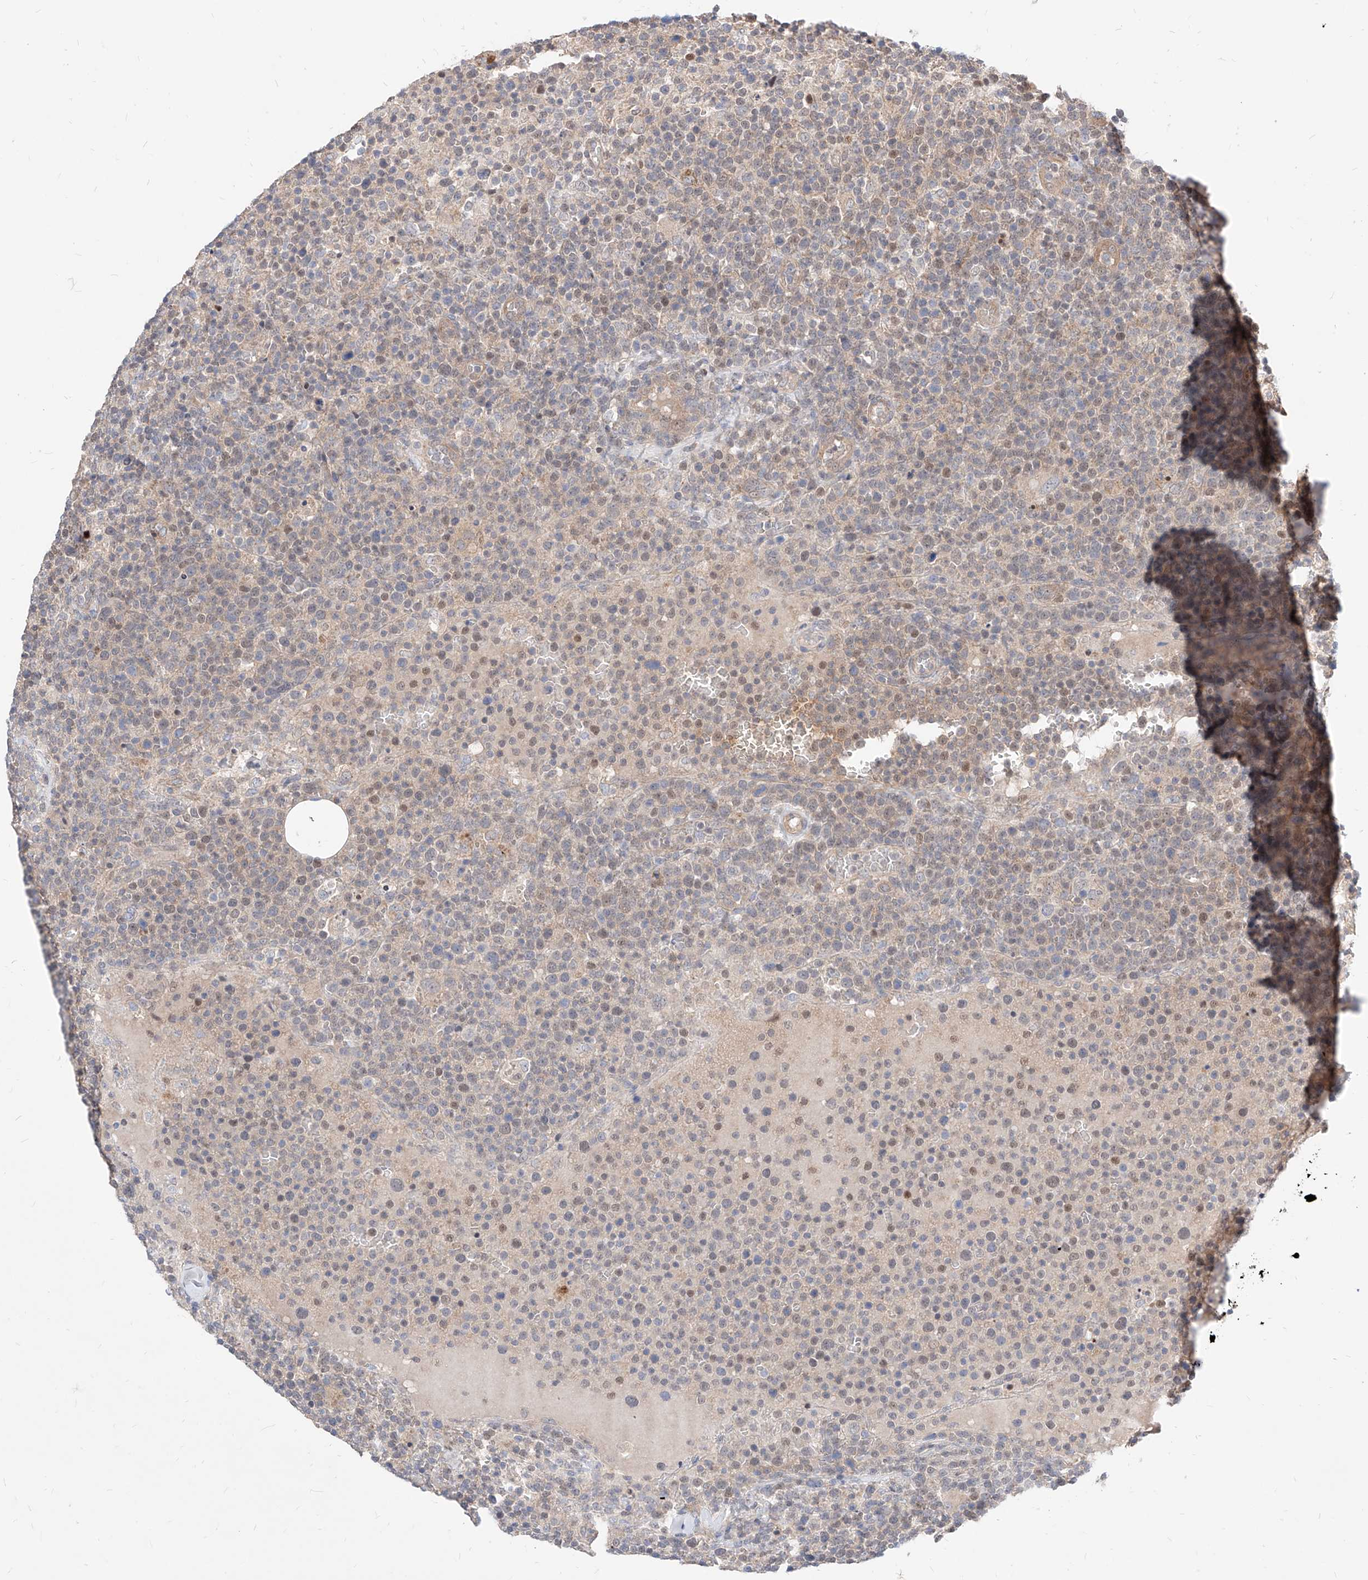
{"staining": {"intensity": "weak", "quantity": "<25%", "location": "nuclear"}, "tissue": "lymphoma", "cell_type": "Tumor cells", "image_type": "cancer", "snomed": [{"axis": "morphology", "description": "Malignant lymphoma, non-Hodgkin's type, High grade"}, {"axis": "topography", "description": "Lymph node"}], "caption": "An image of human lymphoma is negative for staining in tumor cells.", "gene": "TSNAX", "patient": {"sex": "male", "age": 61}}